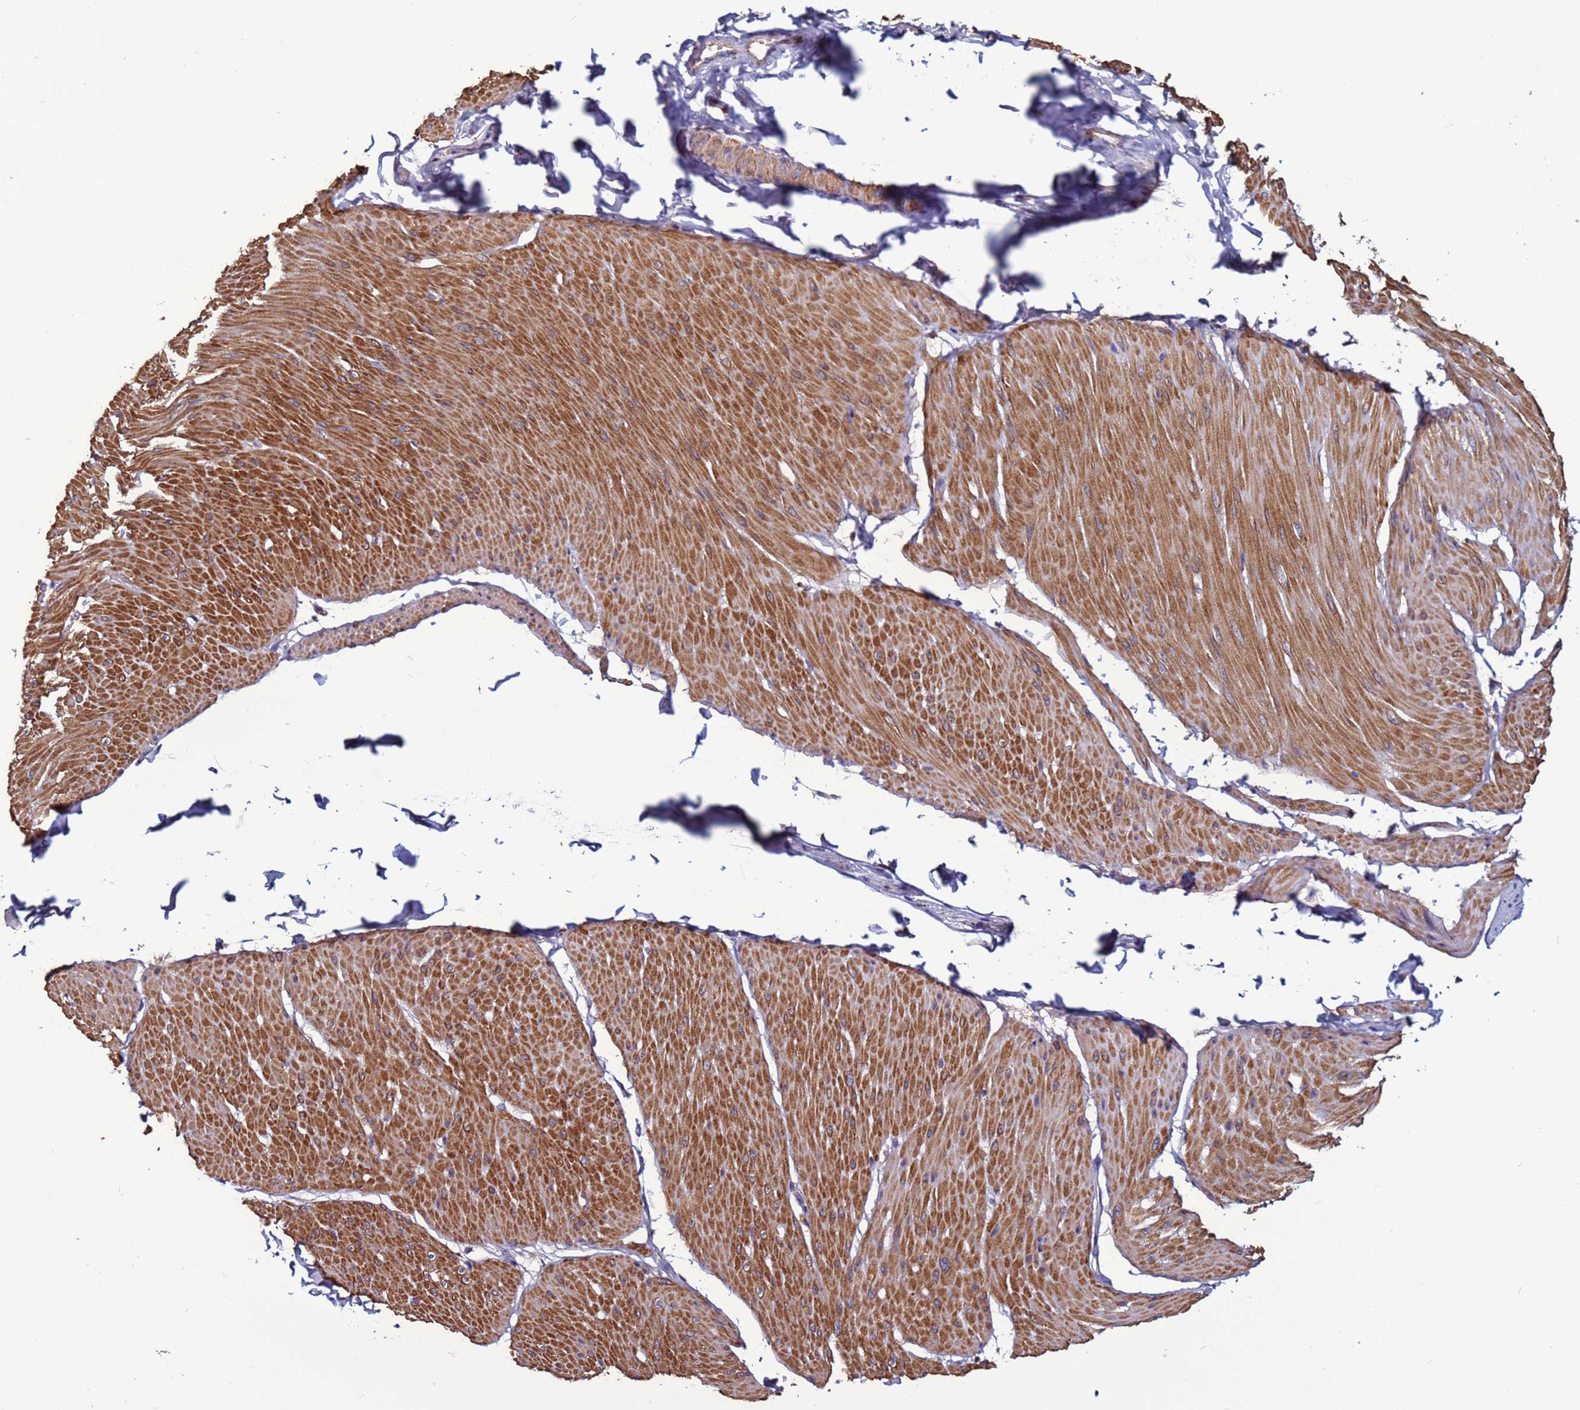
{"staining": {"intensity": "moderate", "quantity": ">75%", "location": "cytoplasmic/membranous"}, "tissue": "smooth muscle", "cell_type": "Smooth muscle cells", "image_type": "normal", "snomed": [{"axis": "morphology", "description": "Urothelial carcinoma, High grade"}, {"axis": "topography", "description": "Urinary bladder"}], "caption": "Smooth muscle stained with DAB immunohistochemistry (IHC) displays medium levels of moderate cytoplasmic/membranous expression in about >75% of smooth muscle cells.", "gene": "CEP55", "patient": {"sex": "male", "age": 46}}